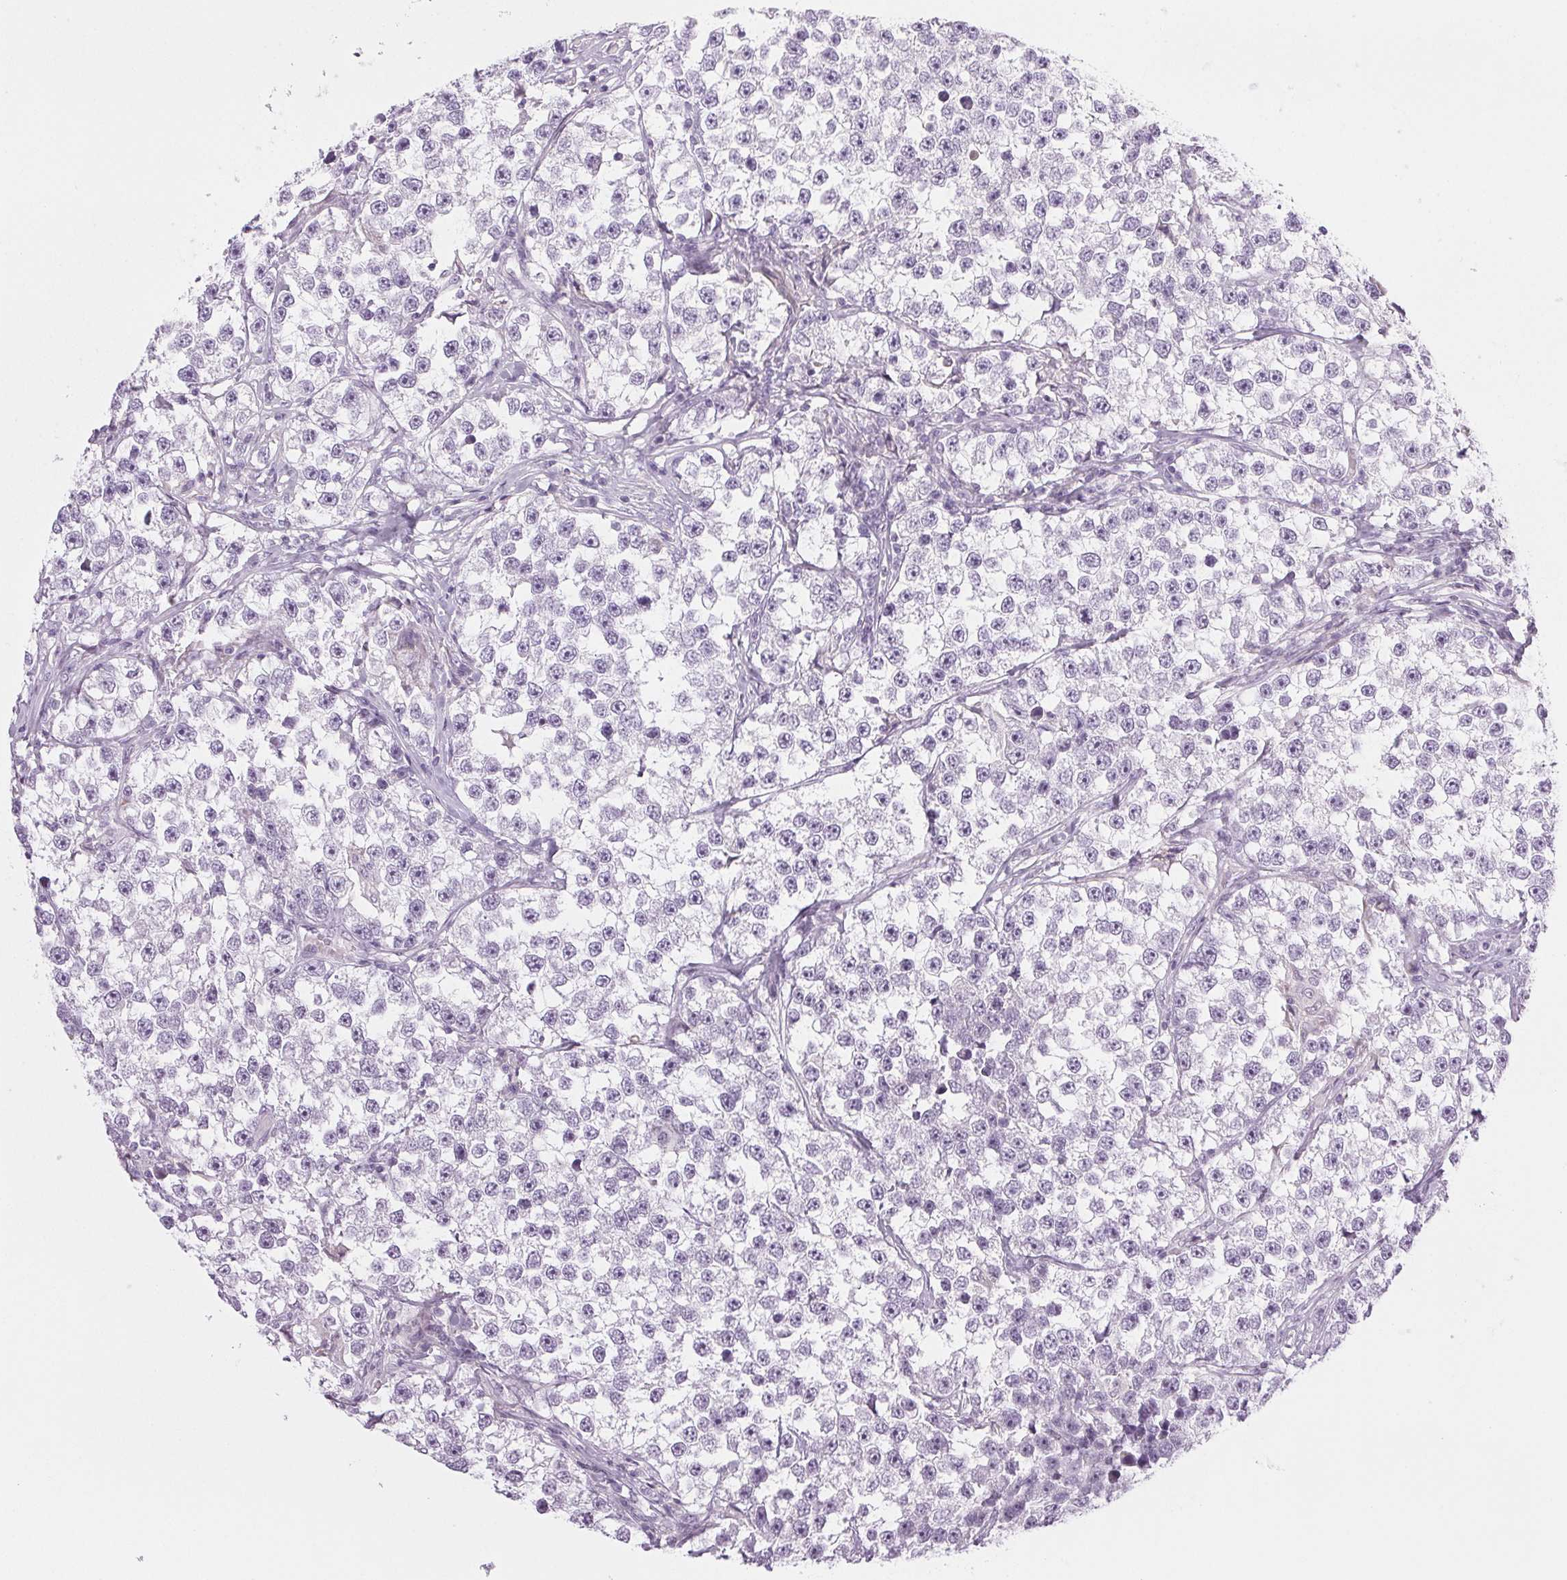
{"staining": {"intensity": "negative", "quantity": "none", "location": "none"}, "tissue": "testis cancer", "cell_type": "Tumor cells", "image_type": "cancer", "snomed": [{"axis": "morphology", "description": "Seminoma, NOS"}, {"axis": "topography", "description": "Testis"}], "caption": "DAB (3,3'-diaminobenzidine) immunohistochemical staining of human testis seminoma reveals no significant staining in tumor cells.", "gene": "COL7A1", "patient": {"sex": "male", "age": 46}}